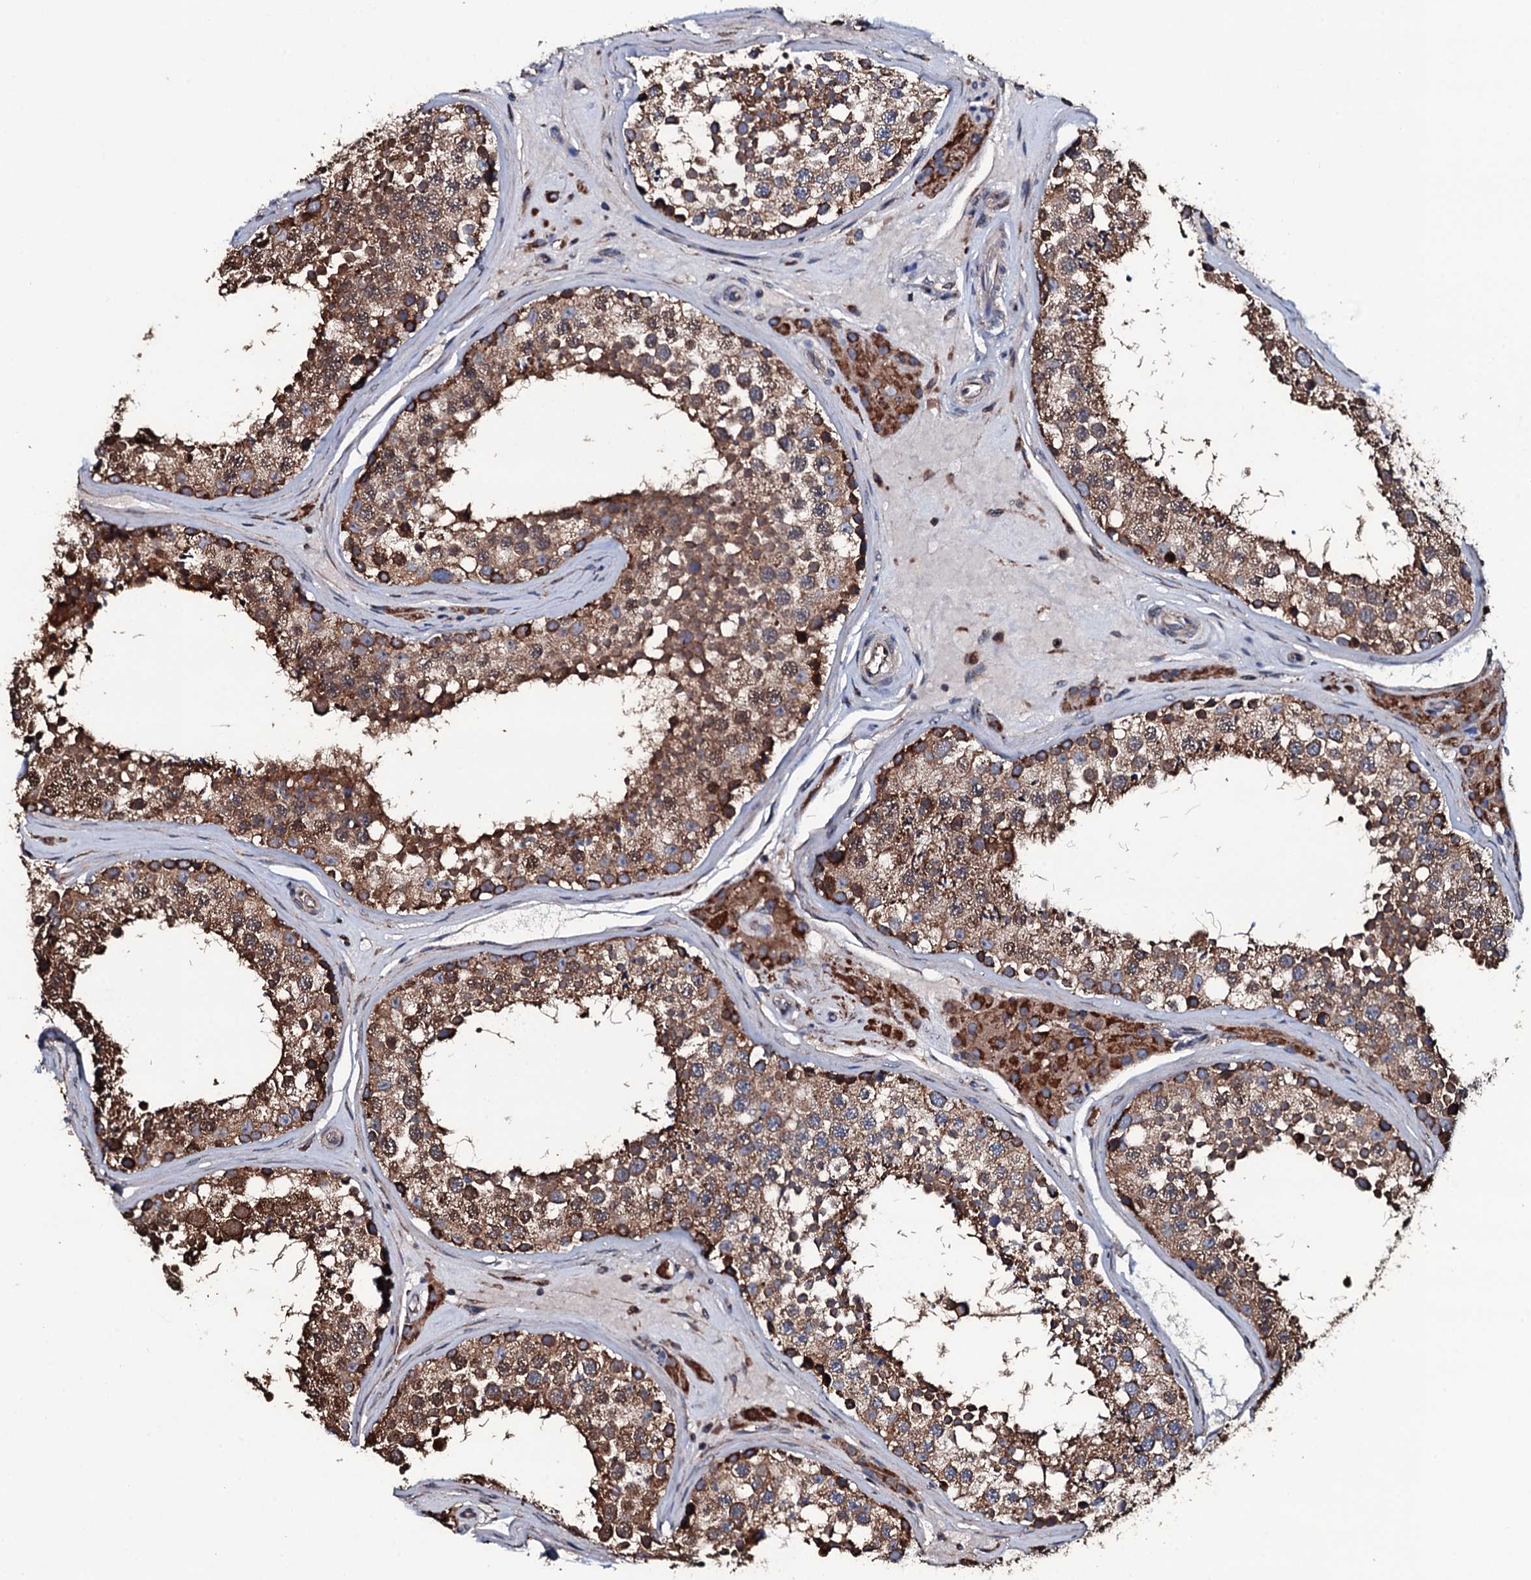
{"staining": {"intensity": "strong", "quantity": ">75%", "location": "cytoplasmic/membranous"}, "tissue": "testis", "cell_type": "Cells in seminiferous ducts", "image_type": "normal", "snomed": [{"axis": "morphology", "description": "Normal tissue, NOS"}, {"axis": "topography", "description": "Testis"}], "caption": "Protein expression analysis of normal human testis reveals strong cytoplasmic/membranous expression in approximately >75% of cells in seminiferous ducts. The protein of interest is stained brown, and the nuclei are stained in blue (DAB (3,3'-diaminobenzidine) IHC with brightfield microscopy, high magnification).", "gene": "RAB12", "patient": {"sex": "male", "age": 46}}